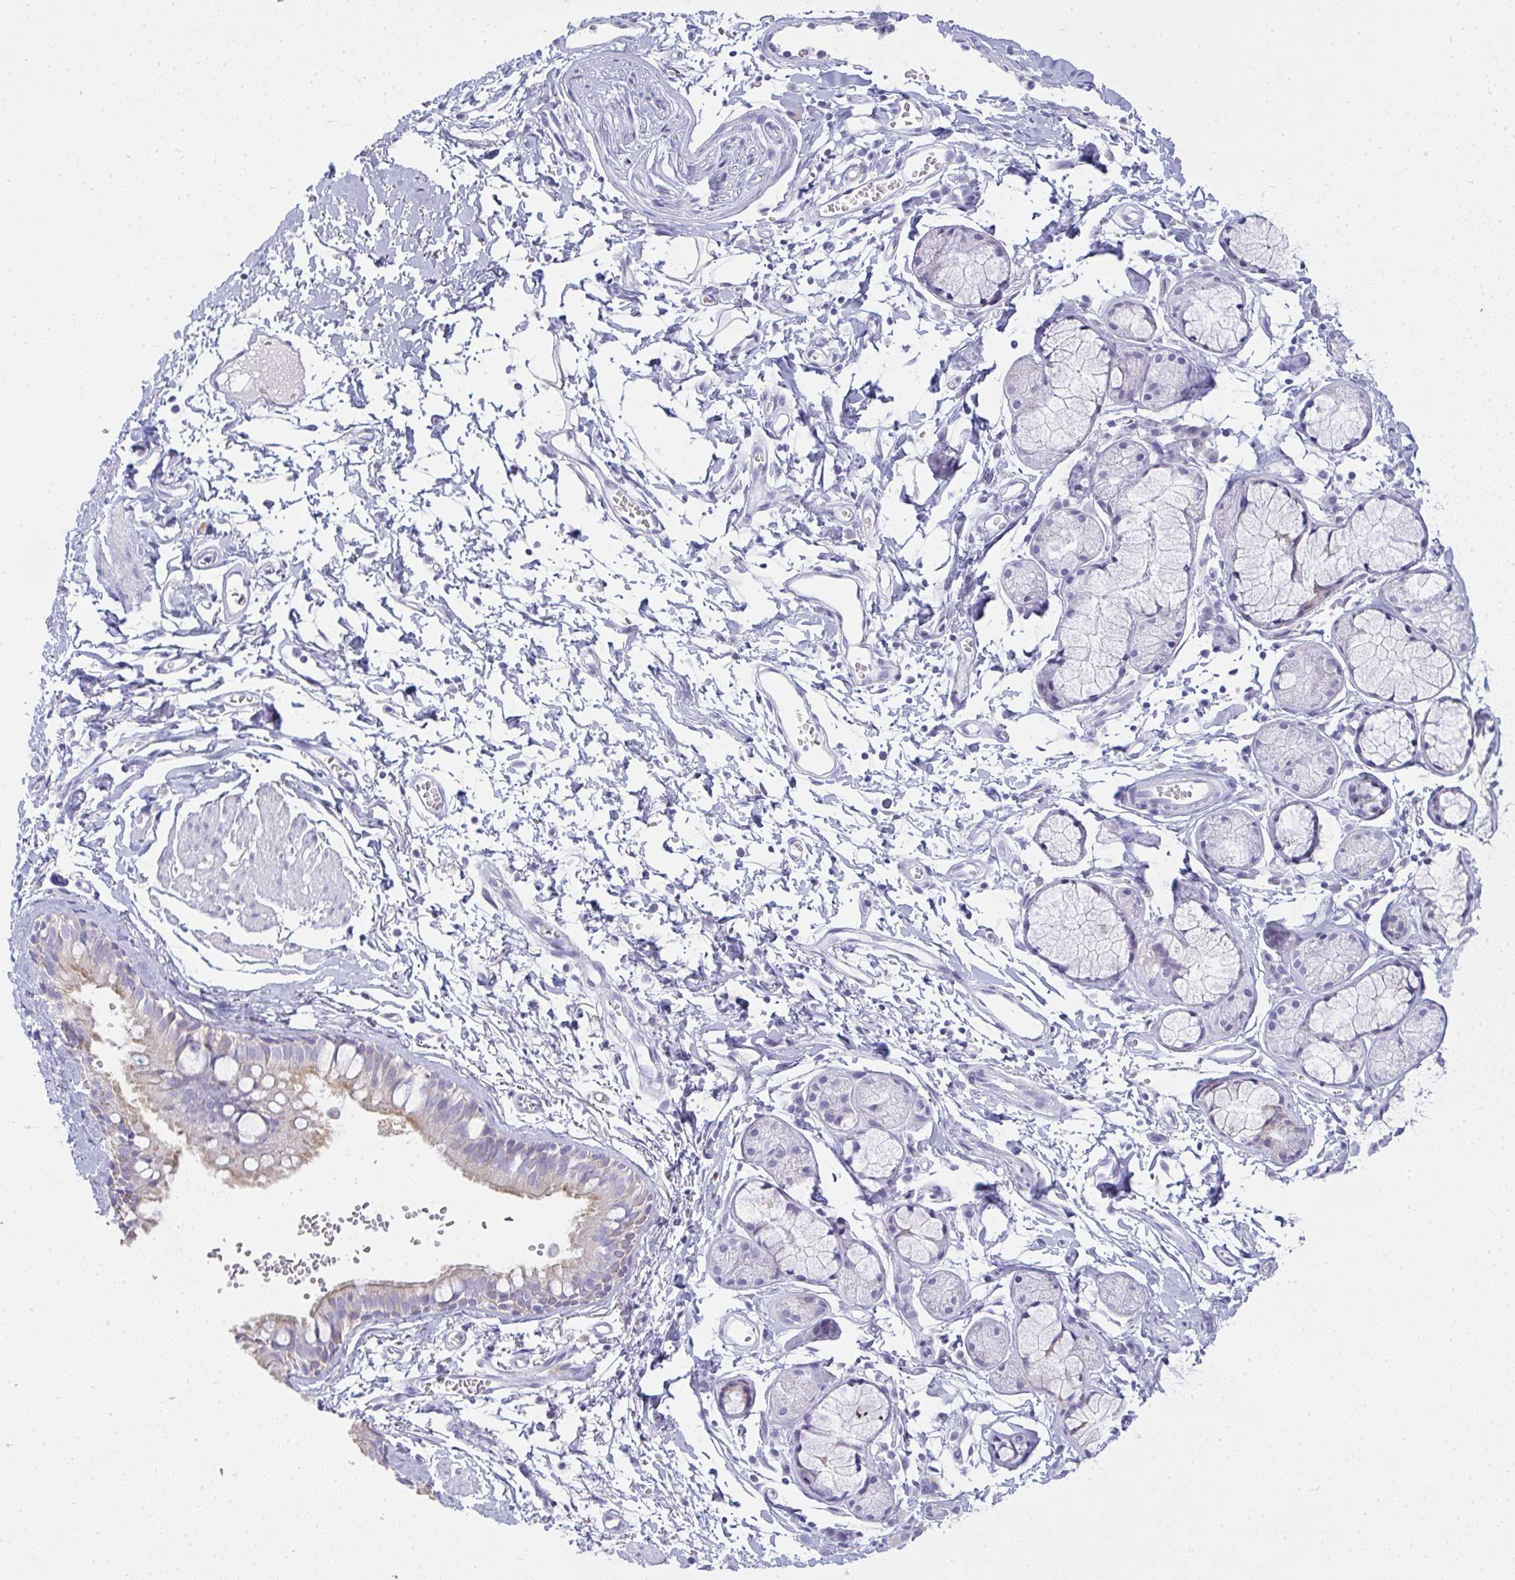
{"staining": {"intensity": "weak", "quantity": "<25%", "location": "cytoplasmic/membranous"}, "tissue": "bronchus", "cell_type": "Respiratory epithelial cells", "image_type": "normal", "snomed": [{"axis": "morphology", "description": "Normal tissue, NOS"}, {"axis": "topography", "description": "Cartilage tissue"}, {"axis": "topography", "description": "Bronchus"}], "caption": "Protein analysis of normal bronchus shows no significant expression in respiratory epithelial cells.", "gene": "OR5J2", "patient": {"sex": "female", "age": 59}}